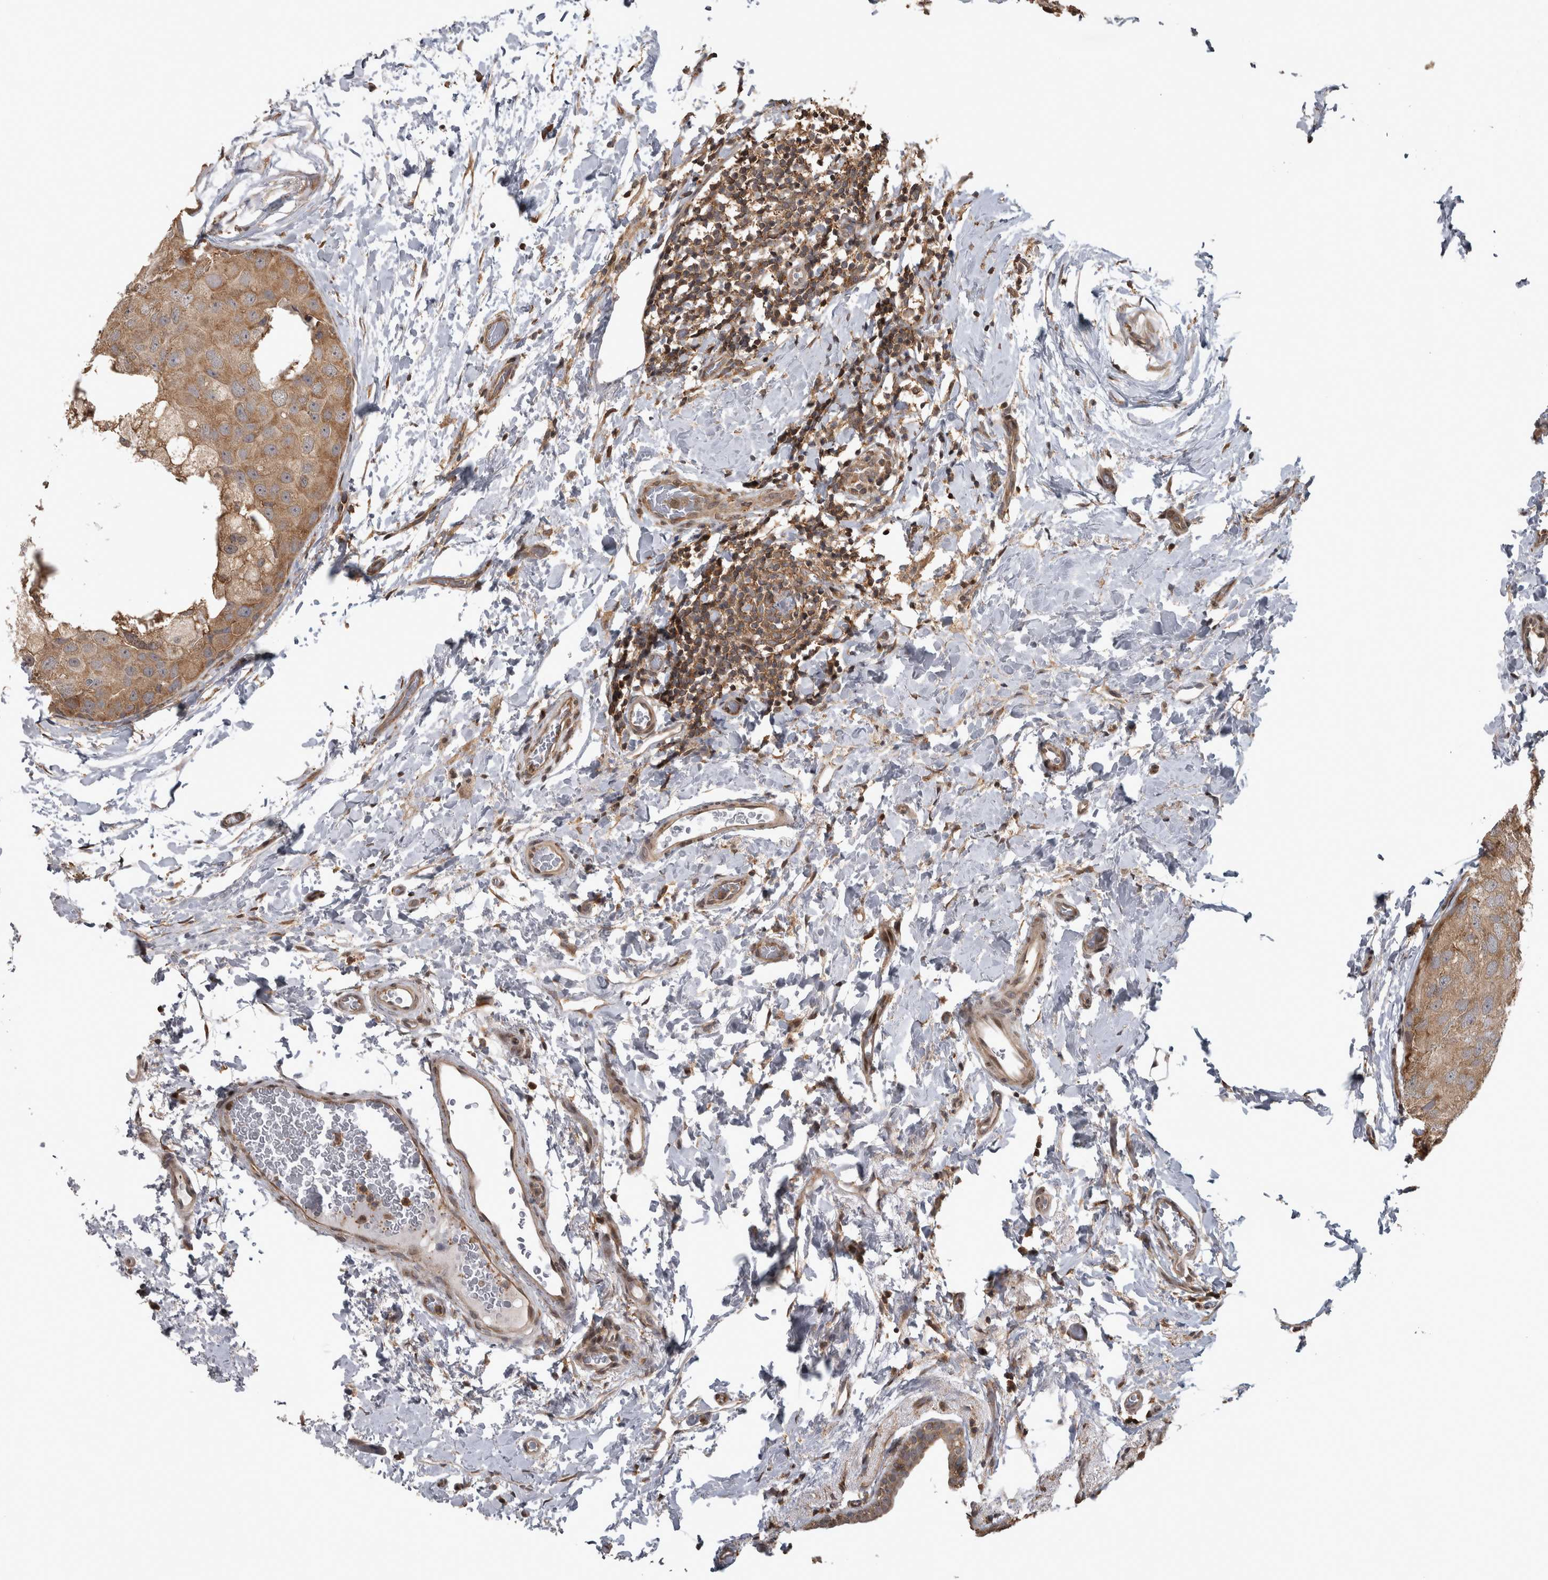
{"staining": {"intensity": "moderate", "quantity": ">75%", "location": "cytoplasmic/membranous"}, "tissue": "breast cancer", "cell_type": "Tumor cells", "image_type": "cancer", "snomed": [{"axis": "morphology", "description": "Duct carcinoma"}, {"axis": "topography", "description": "Breast"}], "caption": "Immunohistochemical staining of breast cancer (invasive ductal carcinoma) demonstrates medium levels of moderate cytoplasmic/membranous expression in about >75% of tumor cells.", "gene": "ATXN2", "patient": {"sex": "female", "age": 62}}